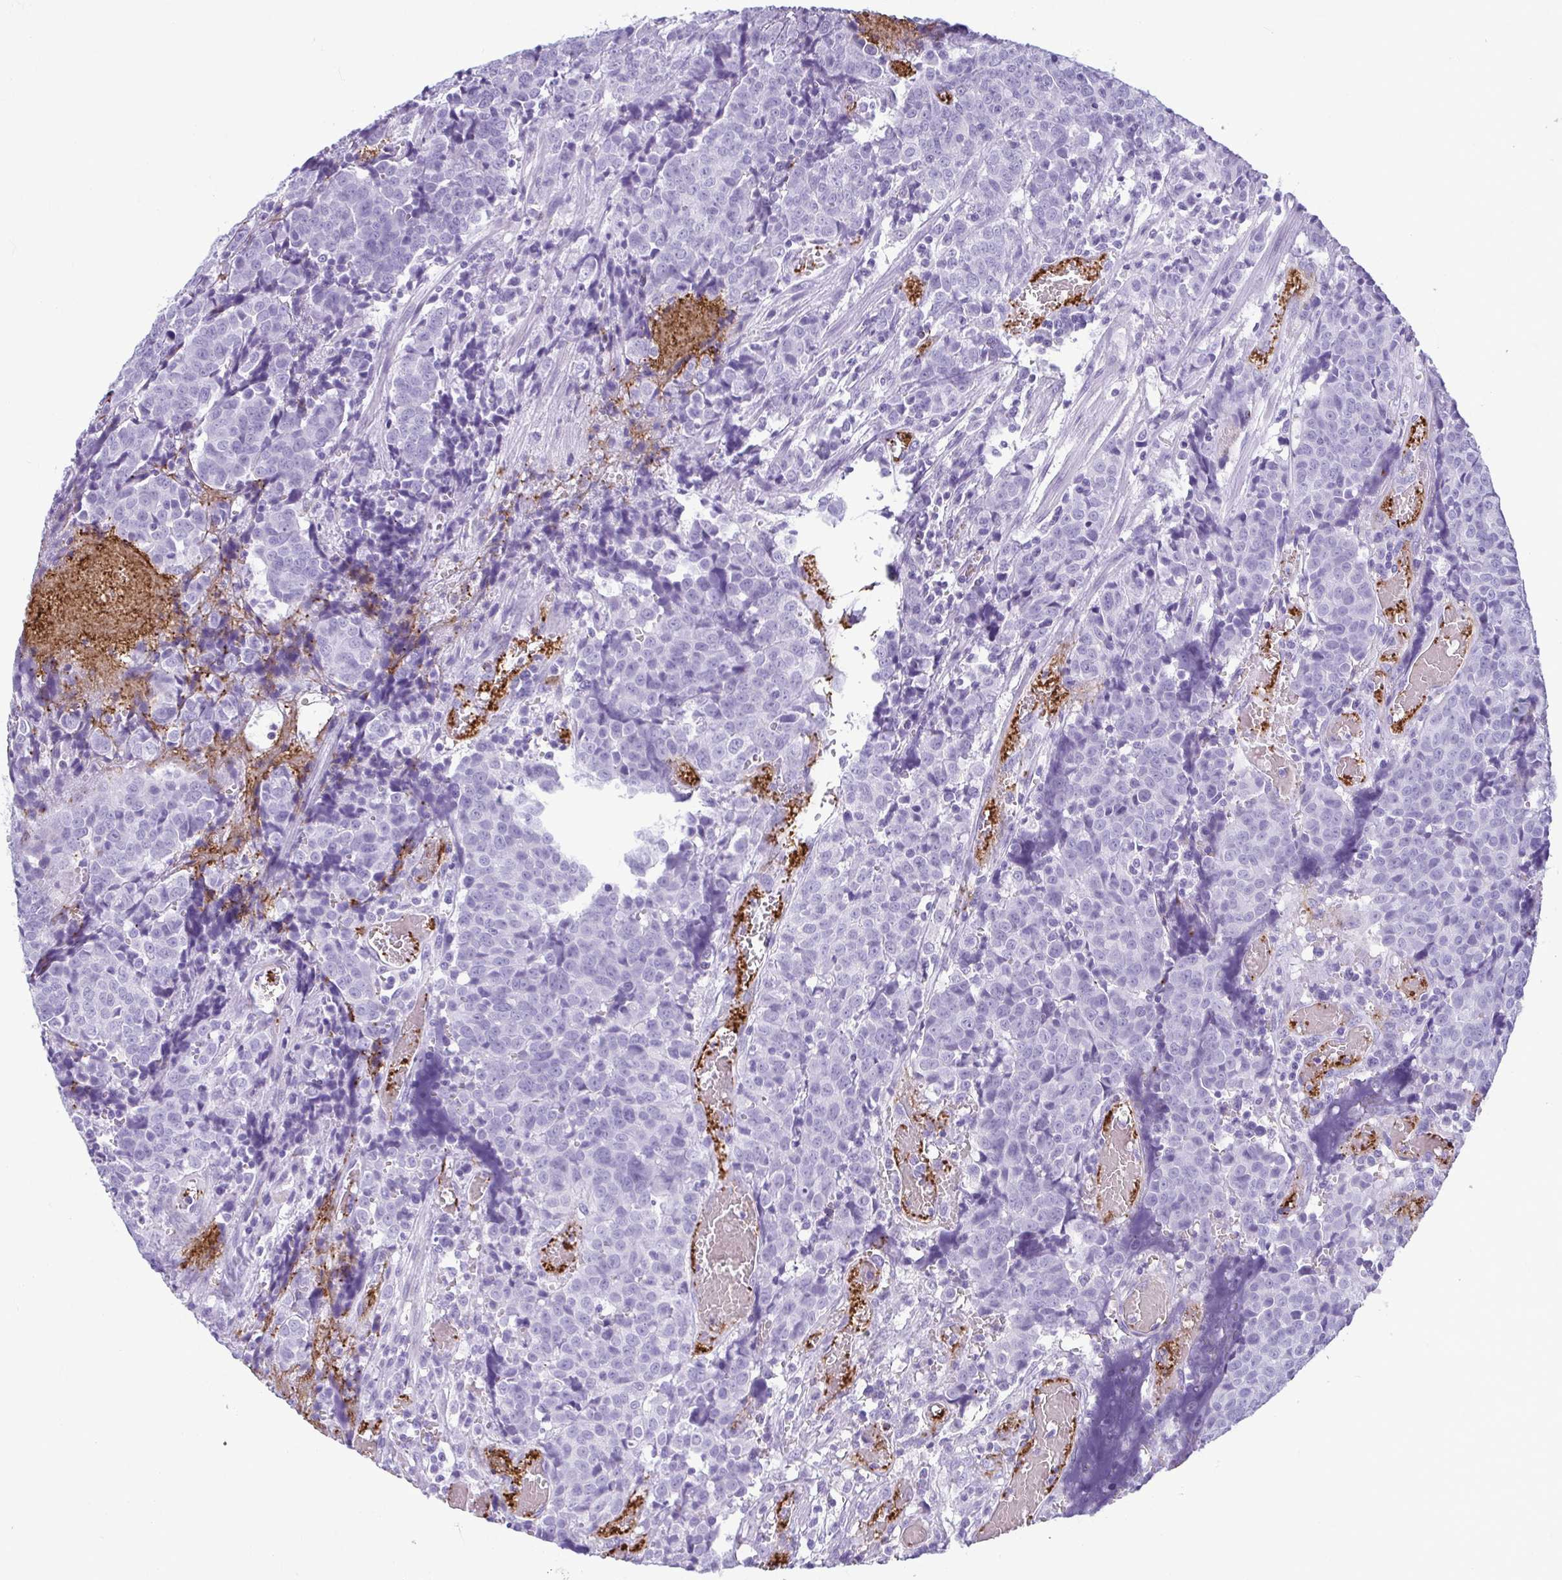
{"staining": {"intensity": "negative", "quantity": "none", "location": "none"}, "tissue": "prostate cancer", "cell_type": "Tumor cells", "image_type": "cancer", "snomed": [{"axis": "morphology", "description": "Adenocarcinoma, High grade"}, {"axis": "topography", "description": "Prostate and seminal vesicle, NOS"}], "caption": "DAB immunohistochemical staining of human high-grade adenocarcinoma (prostate) shows no significant expression in tumor cells.", "gene": "TCEAL3", "patient": {"sex": "male", "age": 60}}